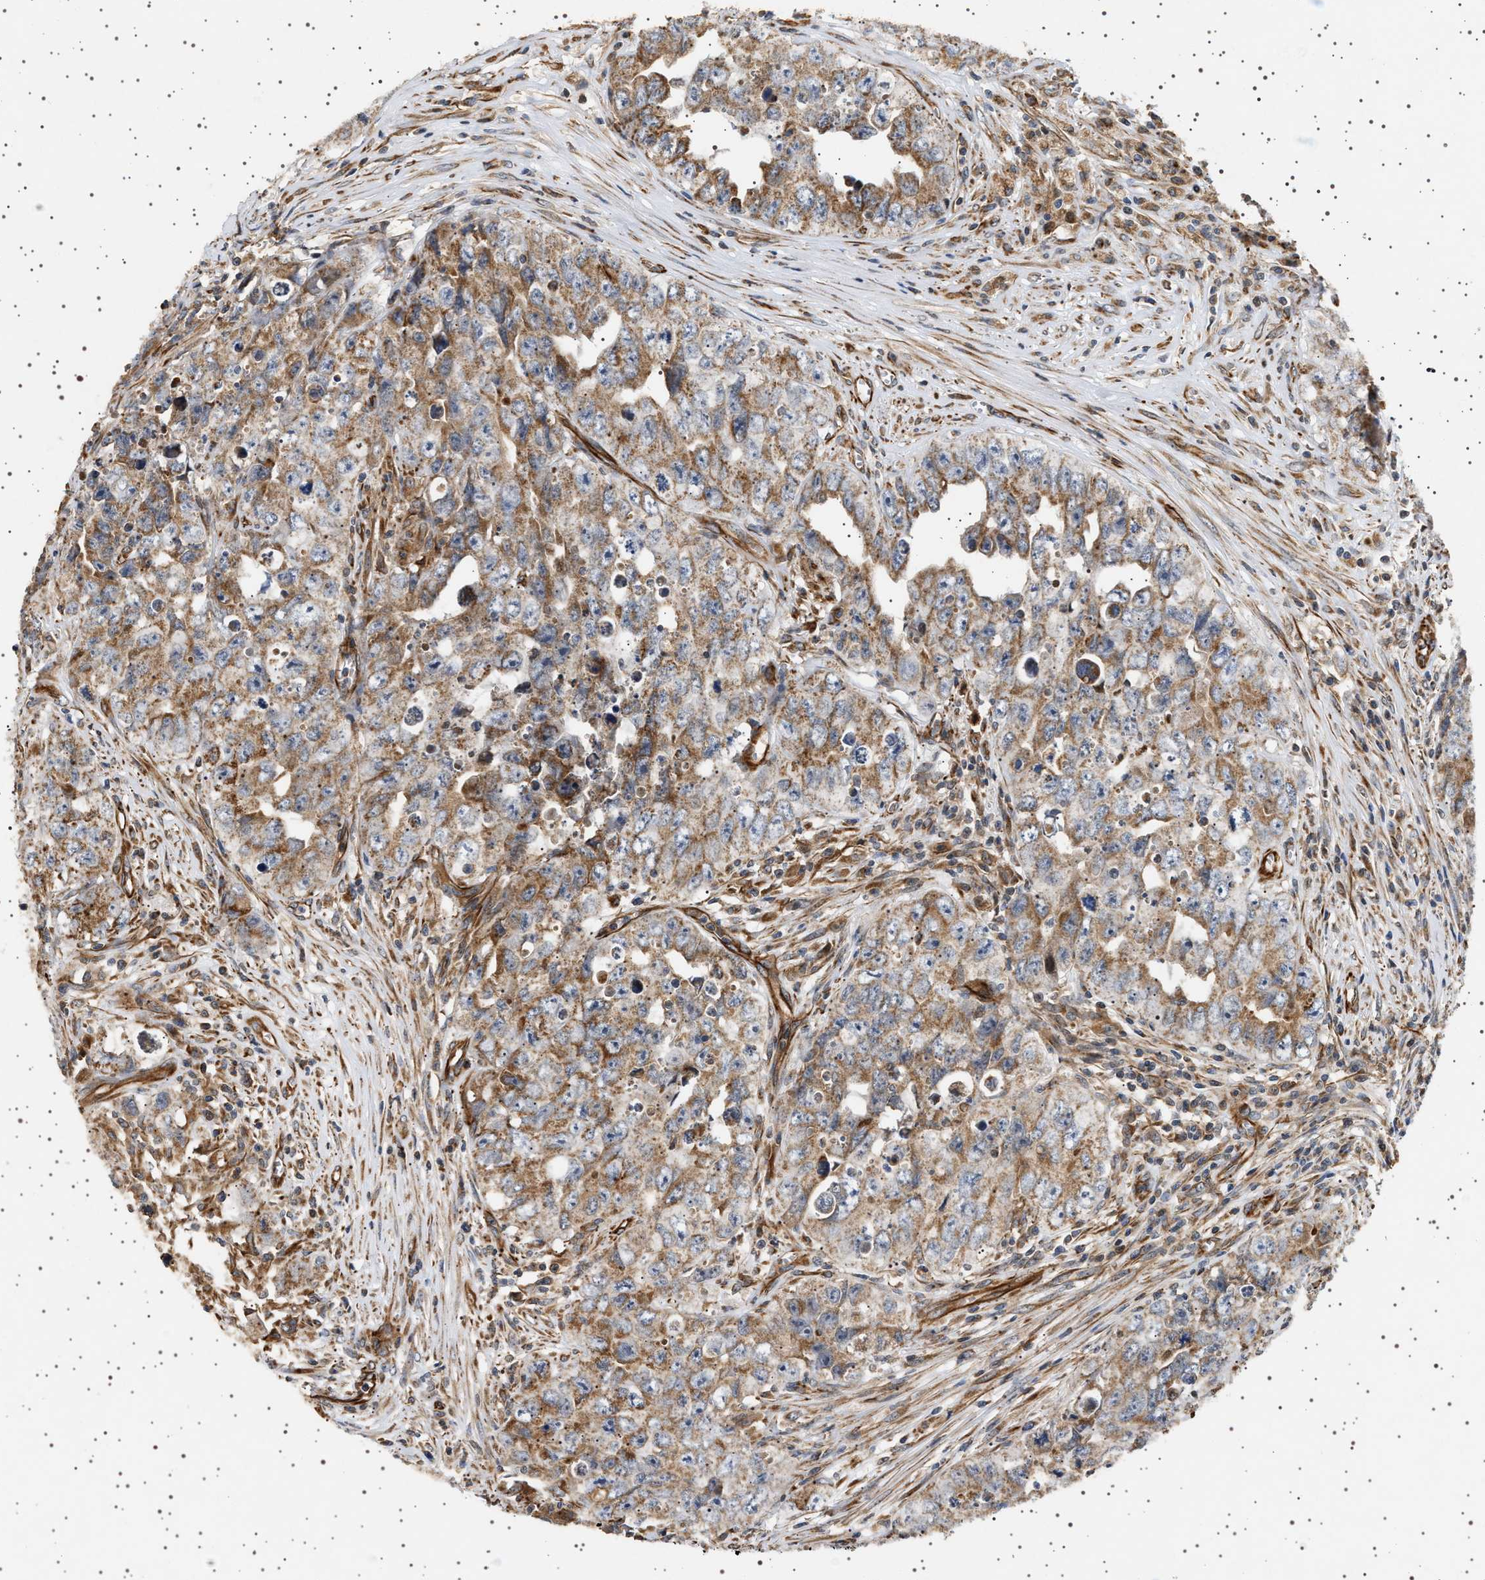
{"staining": {"intensity": "moderate", "quantity": ">75%", "location": "cytoplasmic/membranous"}, "tissue": "testis cancer", "cell_type": "Tumor cells", "image_type": "cancer", "snomed": [{"axis": "morphology", "description": "Seminoma, NOS"}, {"axis": "morphology", "description": "Carcinoma, Embryonal, NOS"}, {"axis": "topography", "description": "Testis"}], "caption": "Moderate cytoplasmic/membranous protein staining is seen in approximately >75% of tumor cells in testis embryonal carcinoma.", "gene": "TRUB2", "patient": {"sex": "male", "age": 43}}